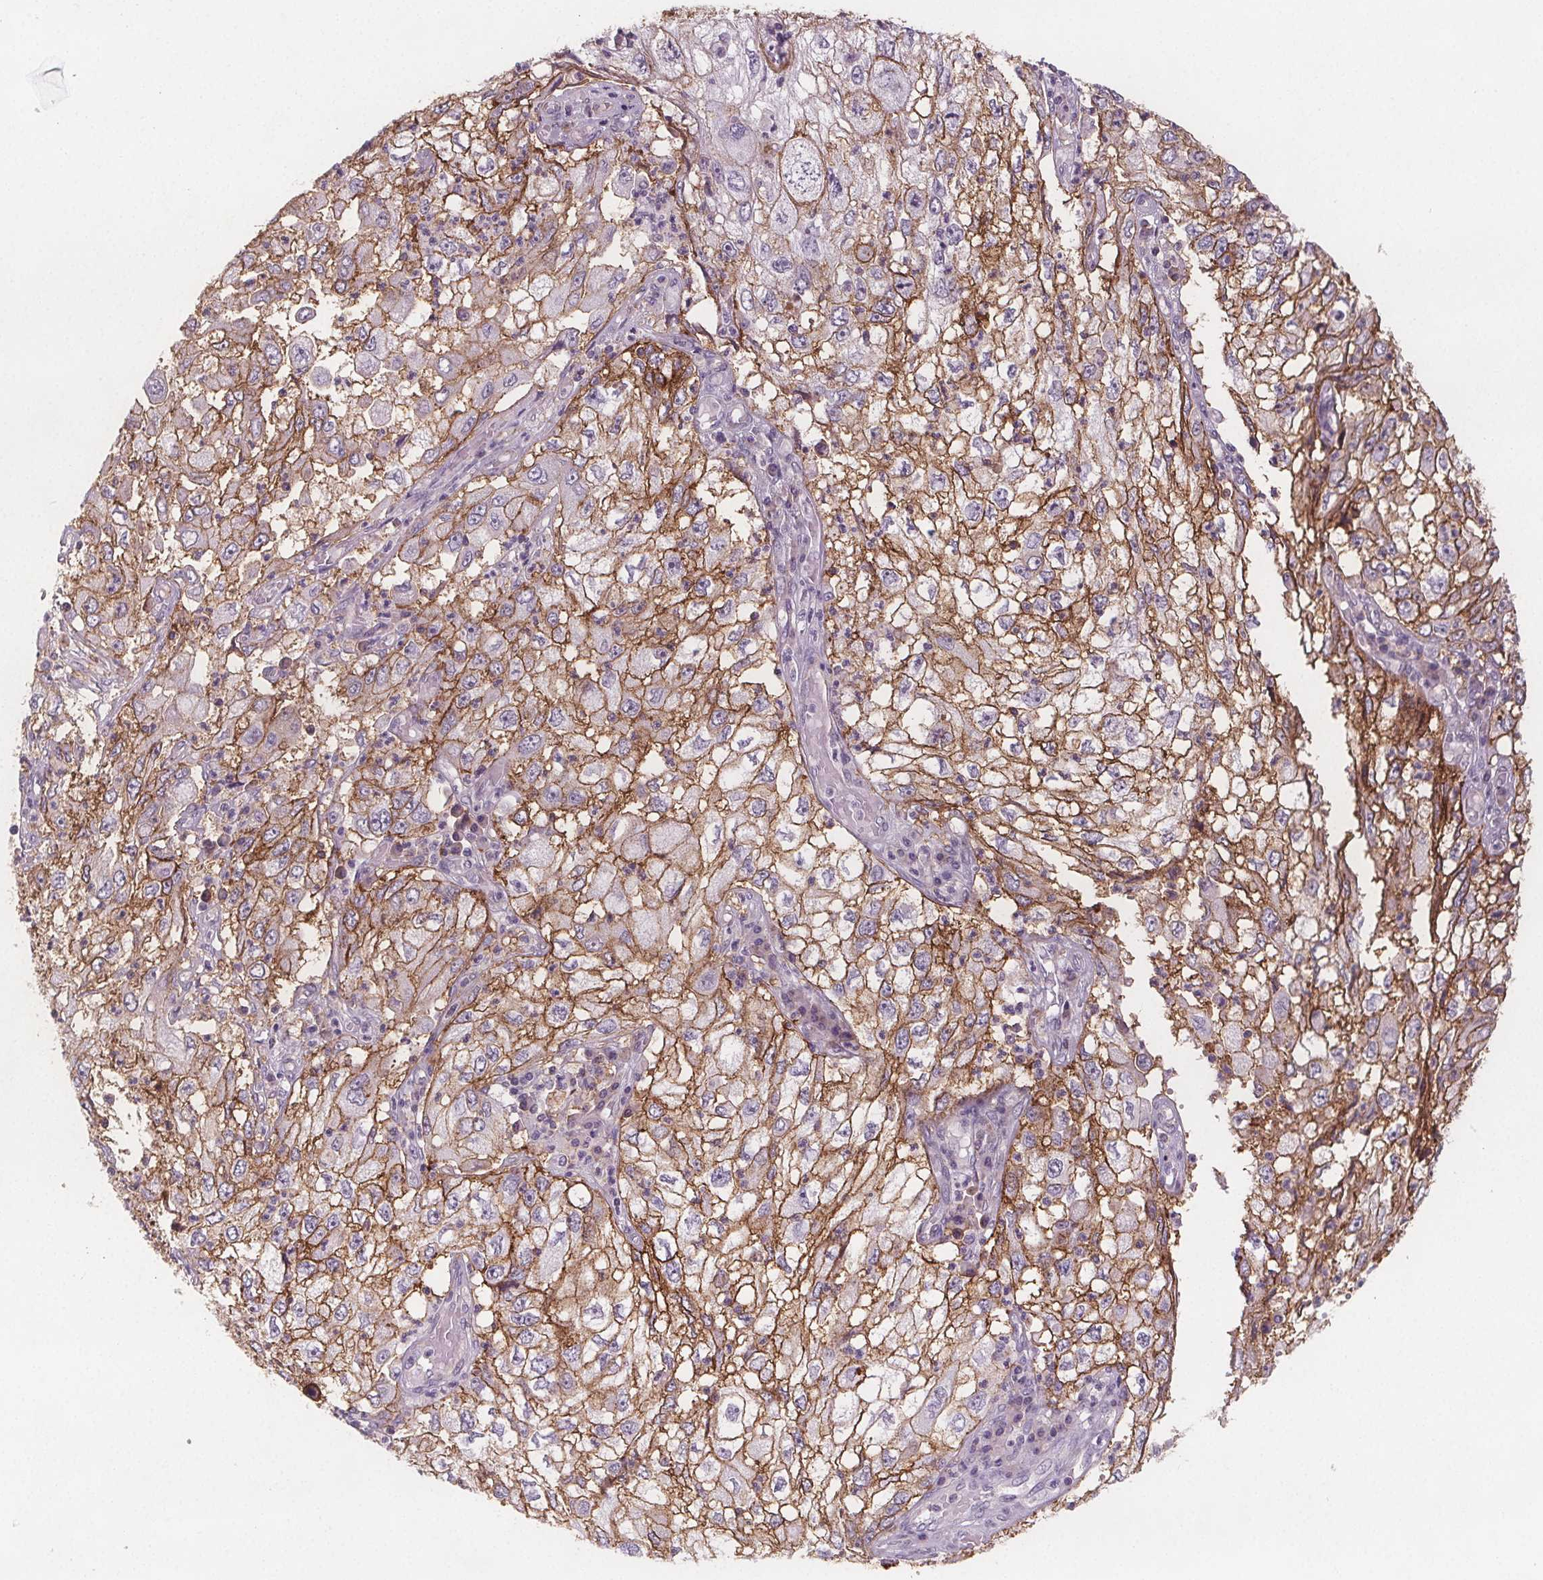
{"staining": {"intensity": "moderate", "quantity": "25%-75%", "location": "cytoplasmic/membranous"}, "tissue": "cervical cancer", "cell_type": "Tumor cells", "image_type": "cancer", "snomed": [{"axis": "morphology", "description": "Squamous cell carcinoma, NOS"}, {"axis": "topography", "description": "Cervix"}], "caption": "Immunohistochemistry (IHC) histopathology image of neoplastic tissue: human squamous cell carcinoma (cervical) stained using immunohistochemistry (IHC) shows medium levels of moderate protein expression localized specifically in the cytoplasmic/membranous of tumor cells, appearing as a cytoplasmic/membranous brown color.", "gene": "ATP1A1", "patient": {"sex": "female", "age": 36}}